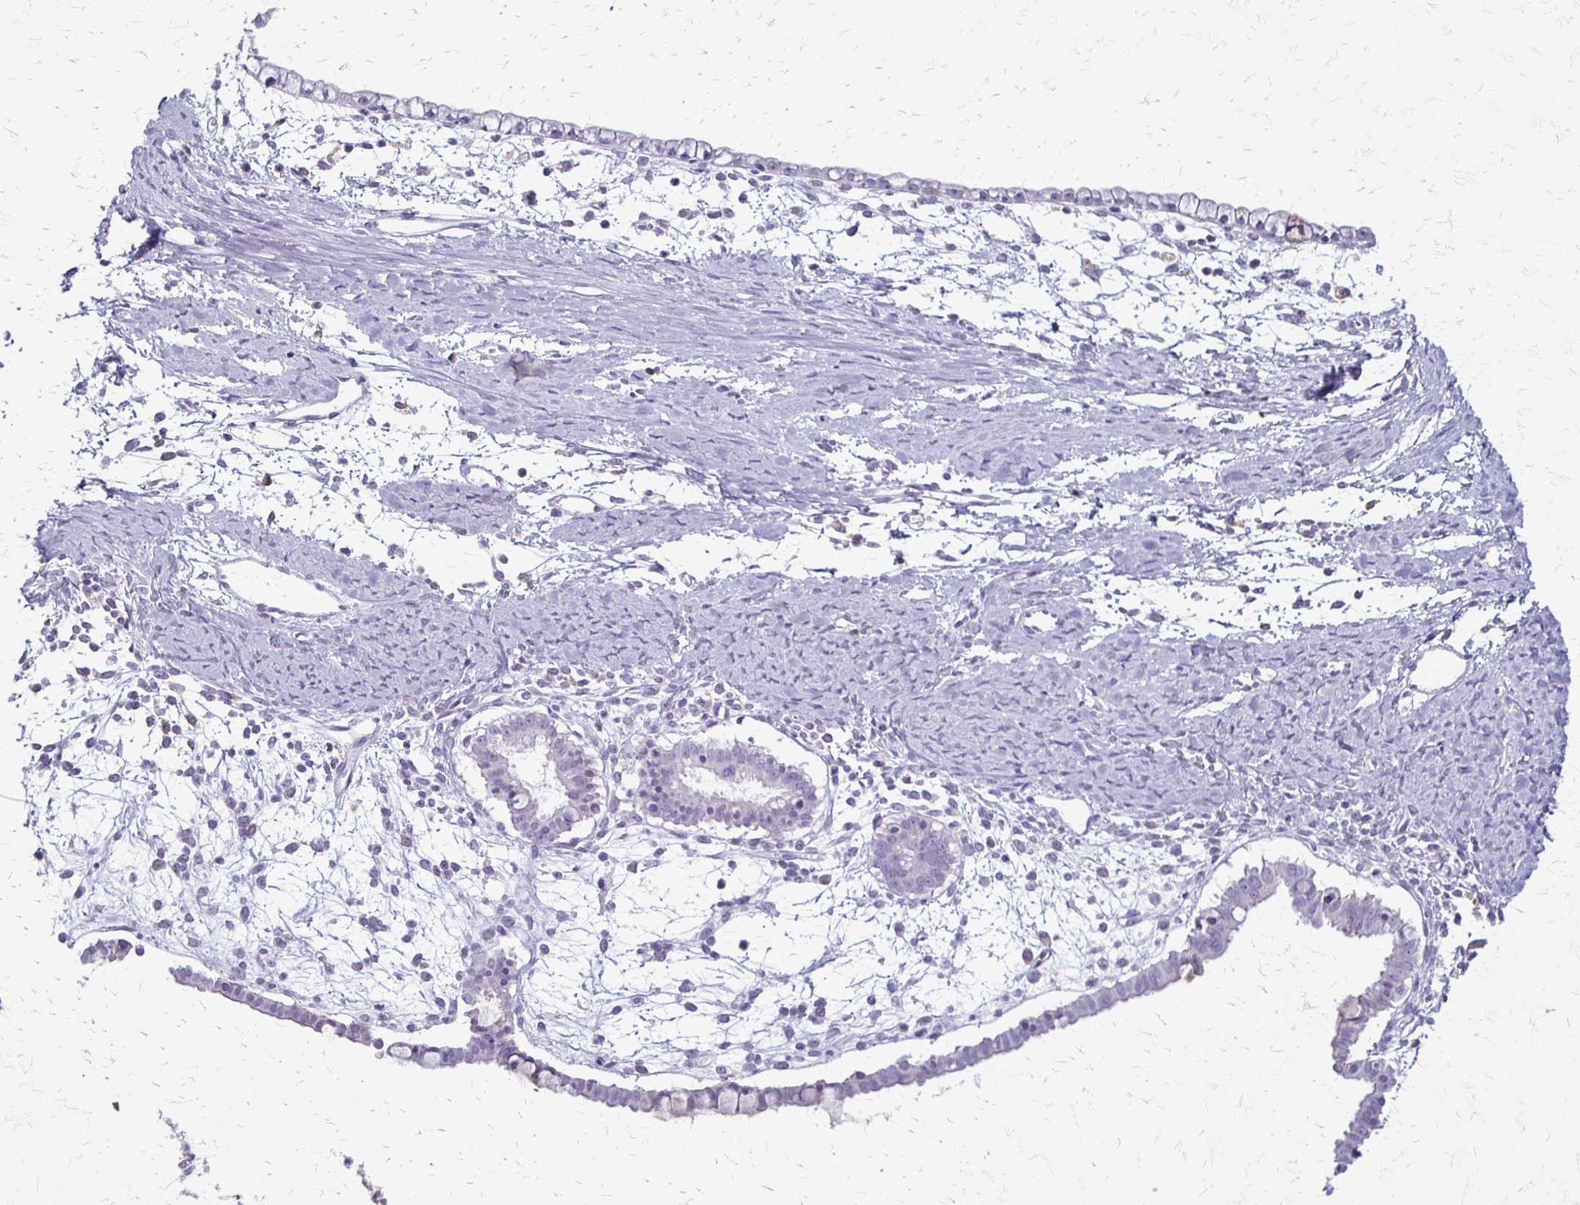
{"staining": {"intensity": "negative", "quantity": "none", "location": "none"}, "tissue": "ovarian cancer", "cell_type": "Tumor cells", "image_type": "cancer", "snomed": [{"axis": "morphology", "description": "Cystadenocarcinoma, mucinous, NOS"}, {"axis": "topography", "description": "Ovary"}], "caption": "IHC photomicrograph of ovarian cancer (mucinous cystadenocarcinoma) stained for a protein (brown), which displays no expression in tumor cells.", "gene": "ACP5", "patient": {"sex": "female", "age": 61}}